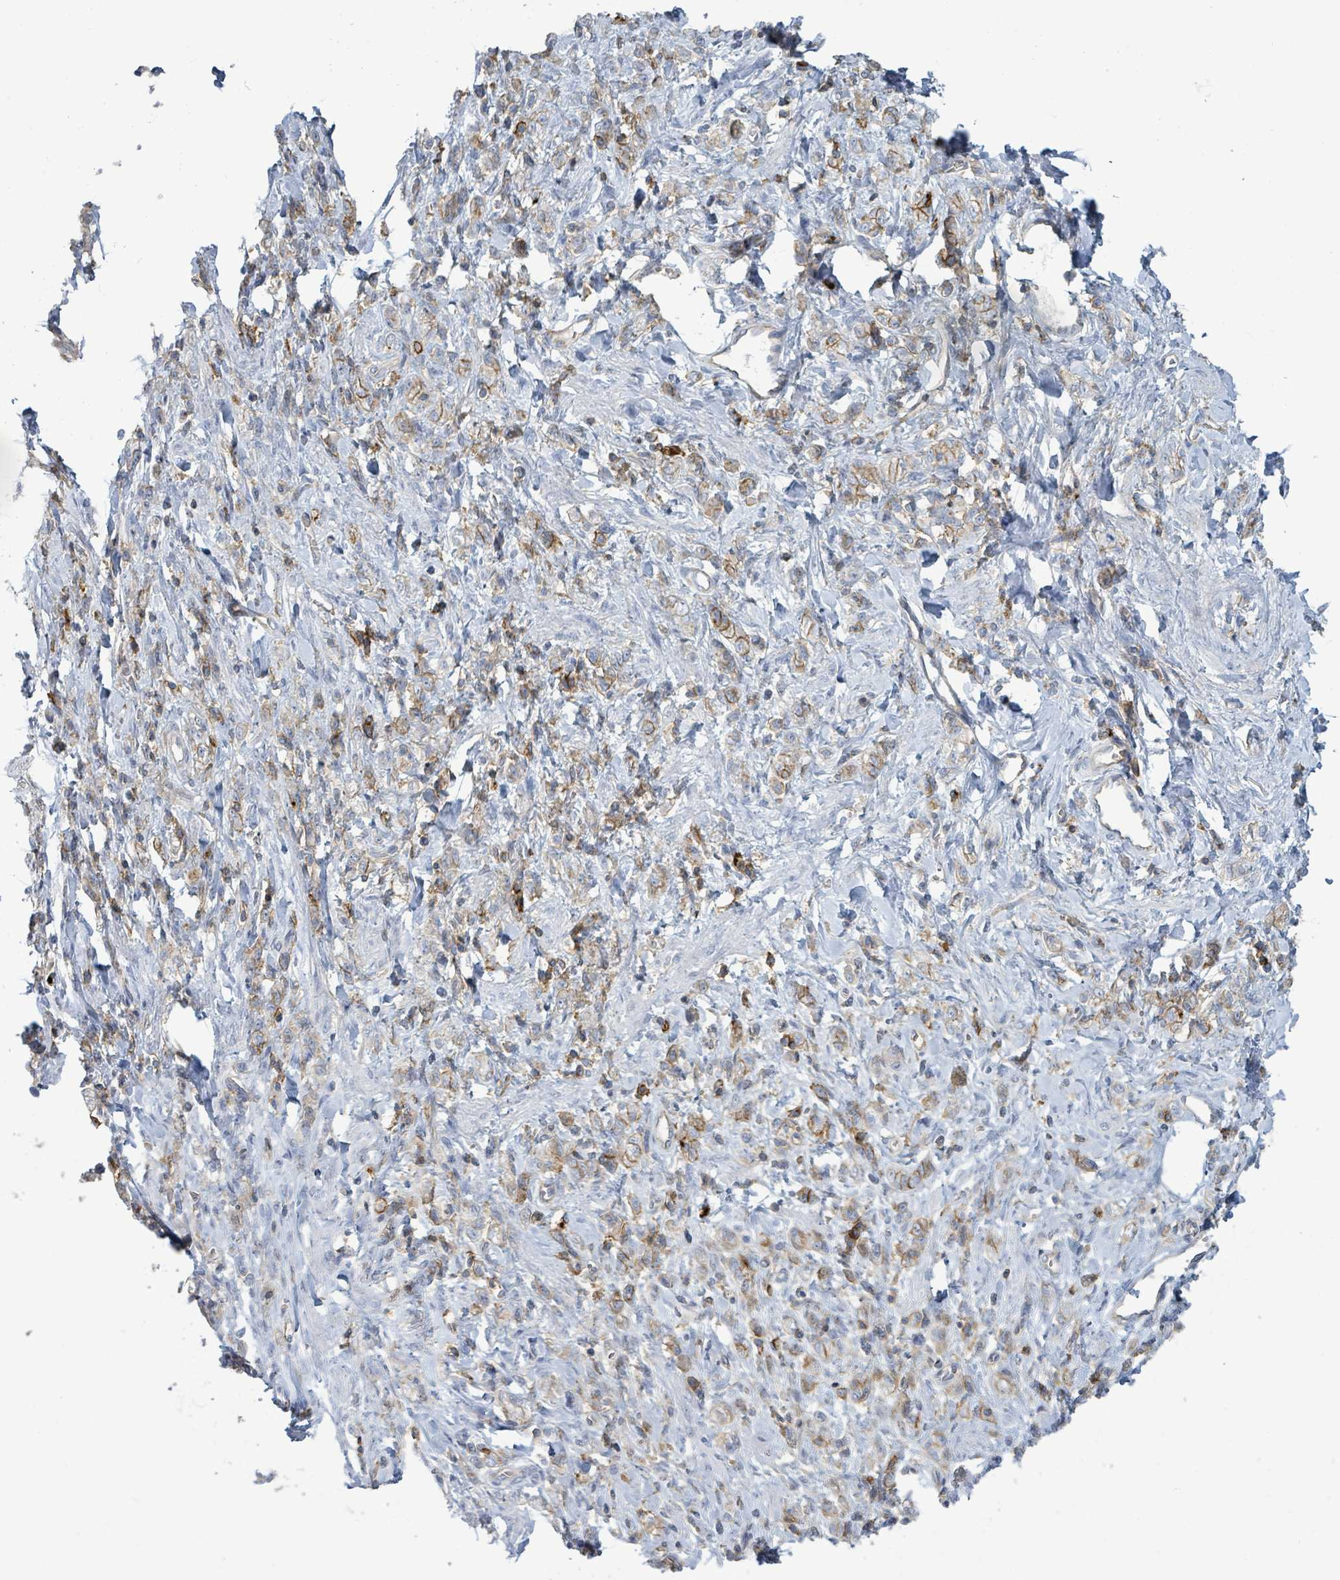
{"staining": {"intensity": "moderate", "quantity": "25%-75%", "location": "cytoplasmic/membranous"}, "tissue": "stomach cancer", "cell_type": "Tumor cells", "image_type": "cancer", "snomed": [{"axis": "morphology", "description": "Adenocarcinoma, NOS"}, {"axis": "topography", "description": "Stomach"}], "caption": "Moderate cytoplasmic/membranous staining is appreciated in approximately 25%-75% of tumor cells in stomach cancer (adenocarcinoma).", "gene": "TNFRSF14", "patient": {"sex": "male", "age": 77}}